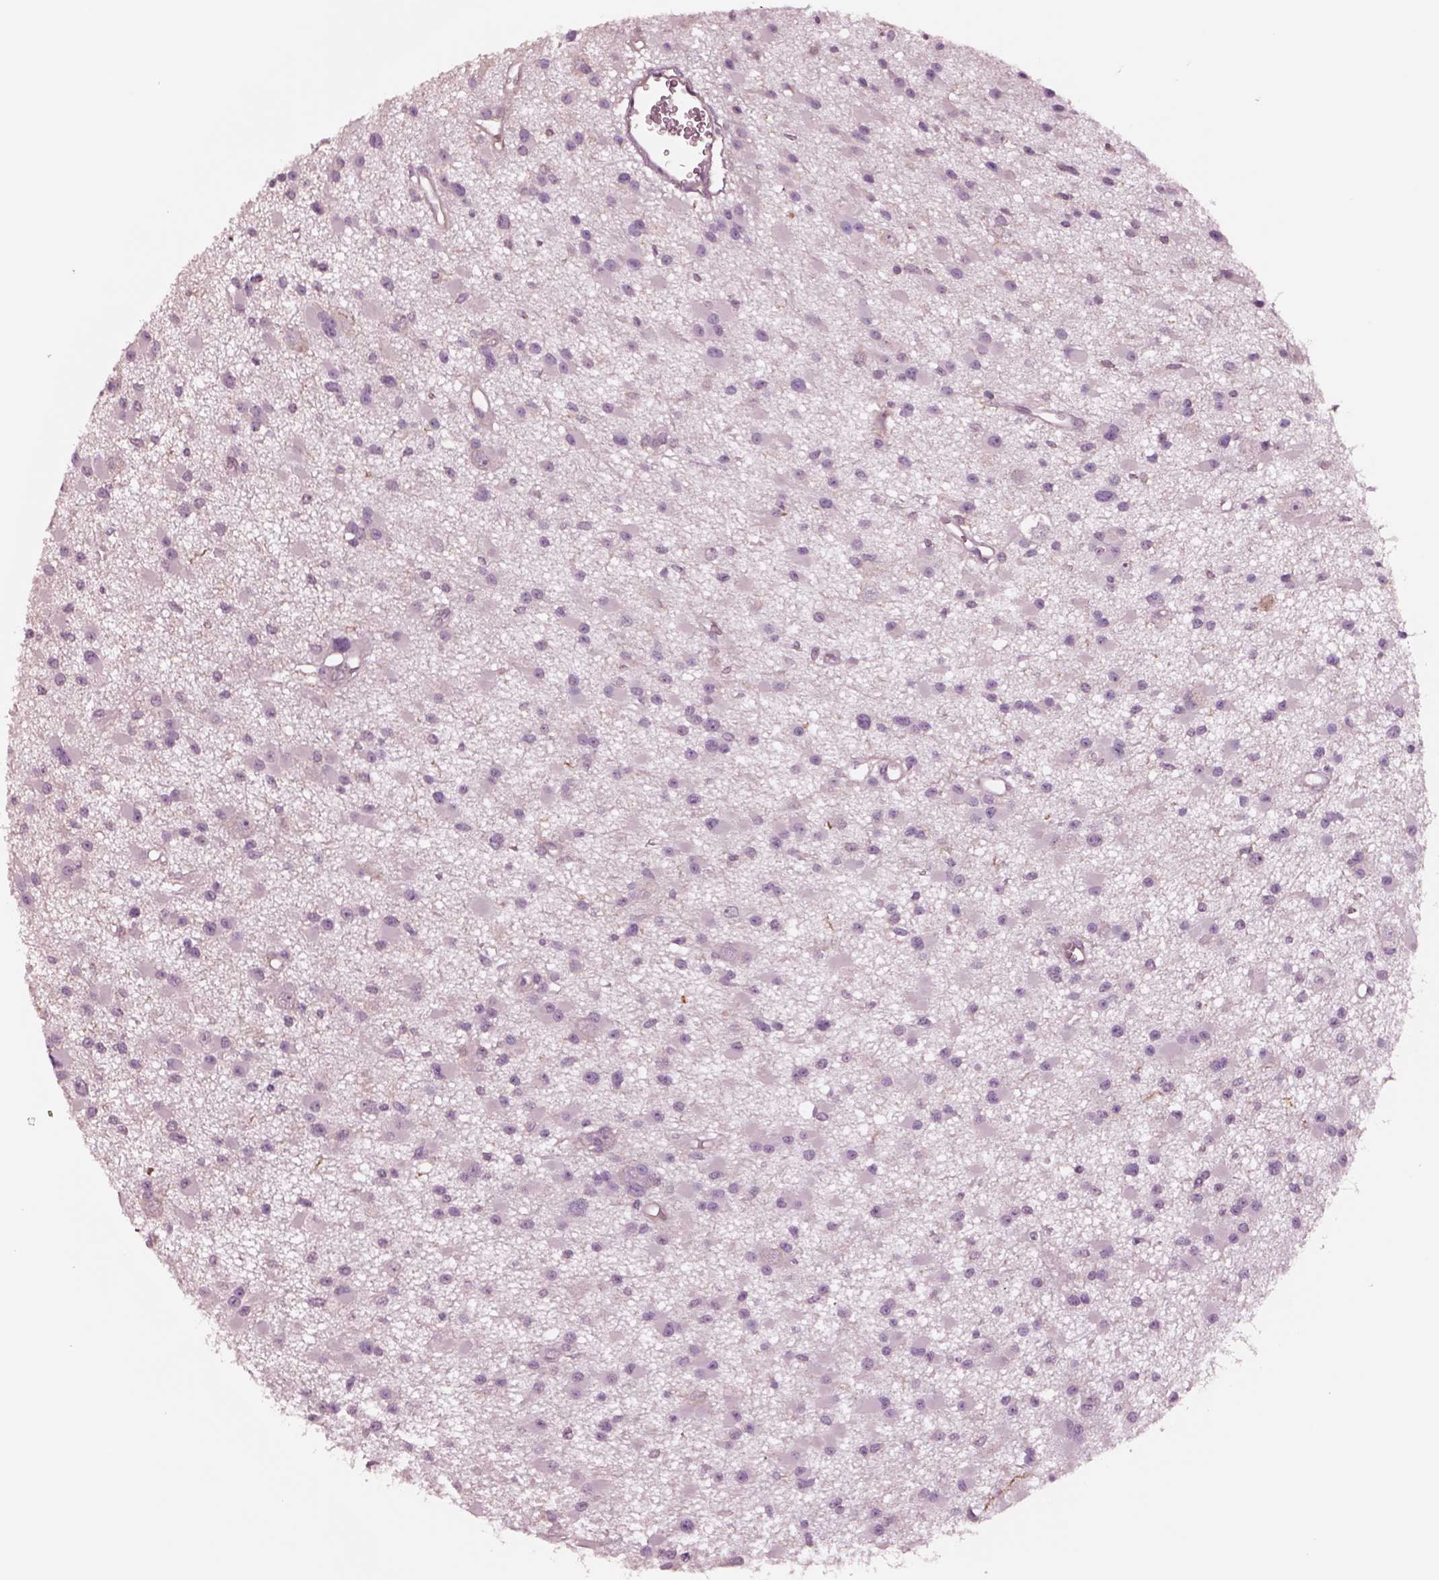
{"staining": {"intensity": "negative", "quantity": "none", "location": "none"}, "tissue": "glioma", "cell_type": "Tumor cells", "image_type": "cancer", "snomed": [{"axis": "morphology", "description": "Glioma, malignant, High grade"}, {"axis": "topography", "description": "Brain"}], "caption": "High magnification brightfield microscopy of glioma stained with DAB (brown) and counterstained with hematoxylin (blue): tumor cells show no significant expression.", "gene": "HTR1B", "patient": {"sex": "male", "age": 54}}